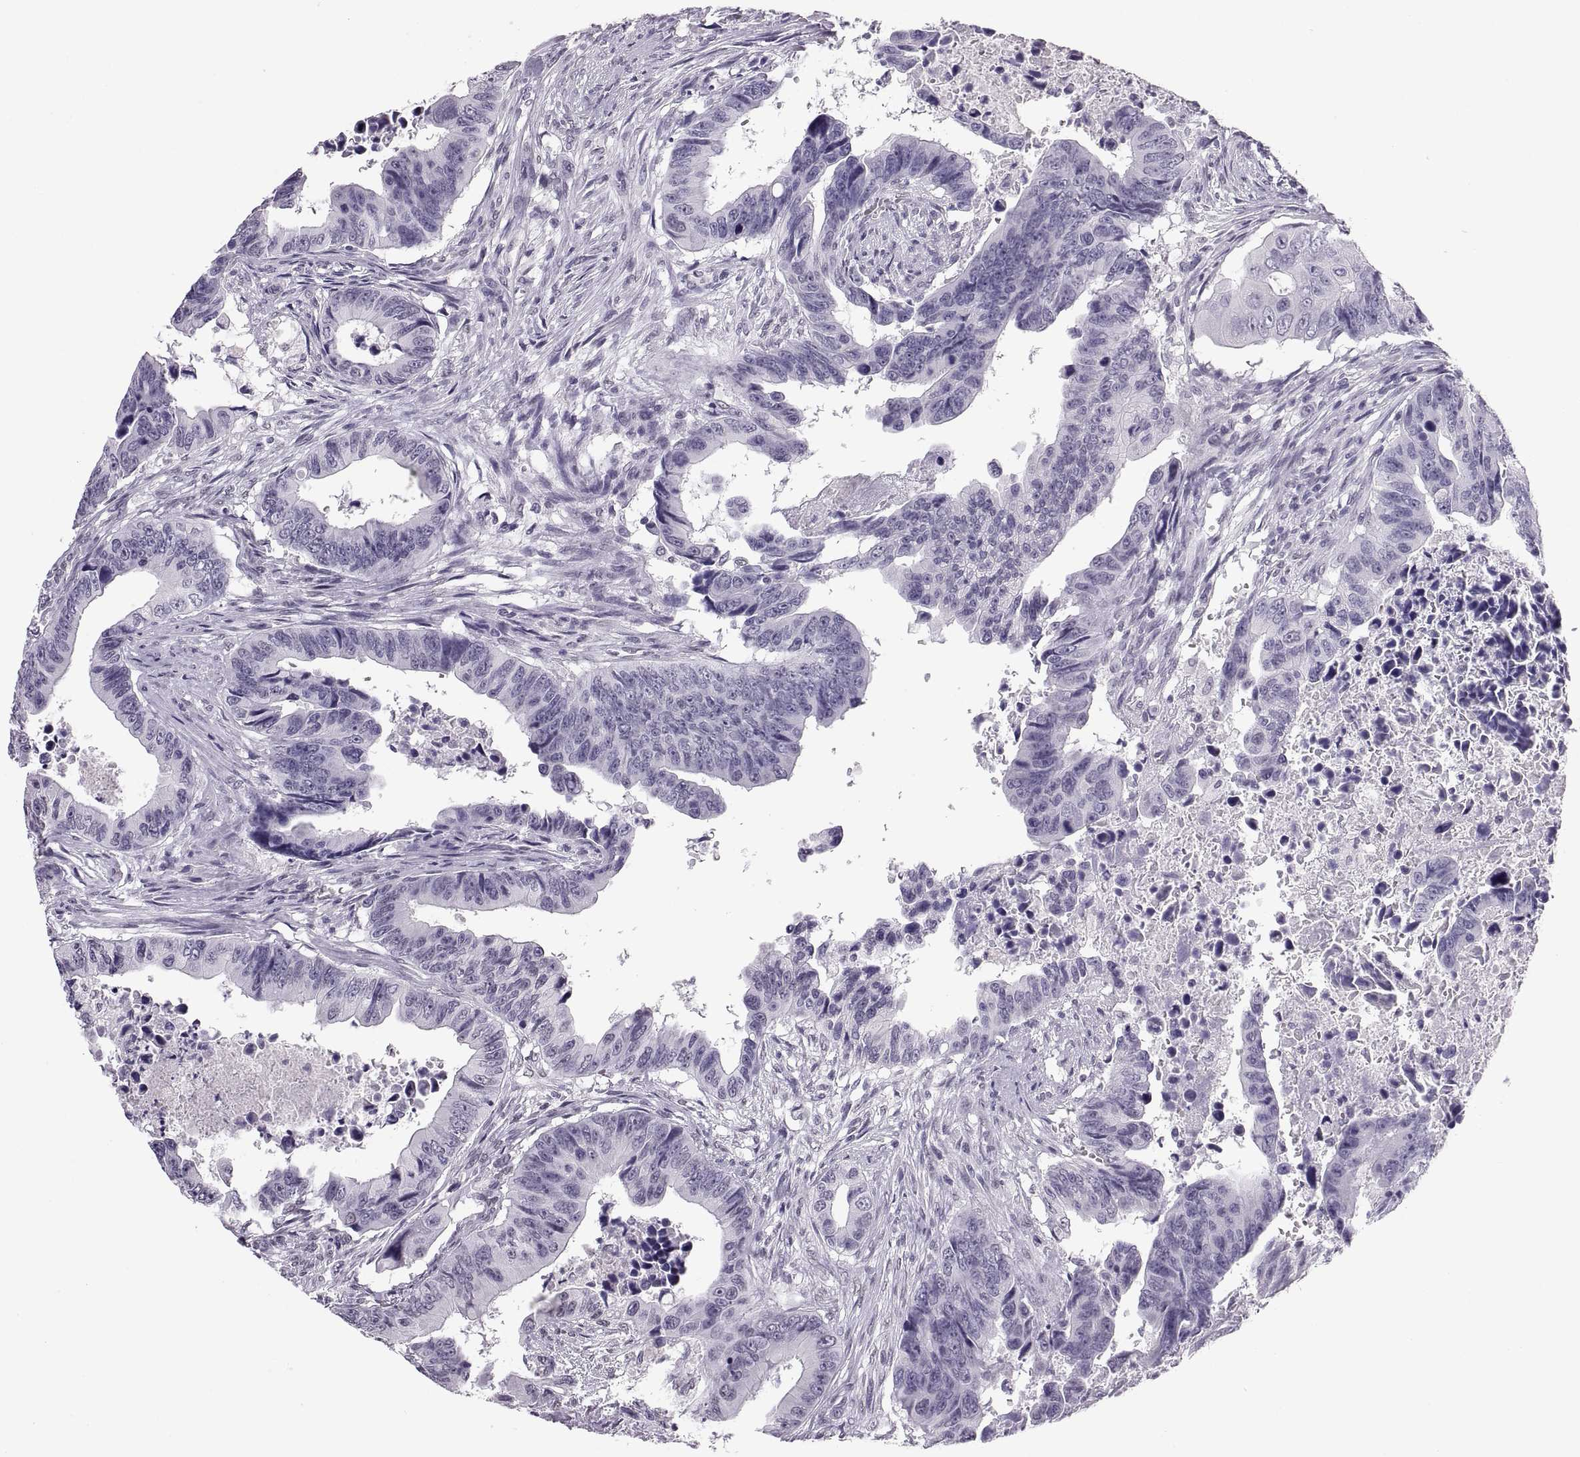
{"staining": {"intensity": "negative", "quantity": "none", "location": "none"}, "tissue": "colorectal cancer", "cell_type": "Tumor cells", "image_type": "cancer", "snomed": [{"axis": "morphology", "description": "Adenocarcinoma, NOS"}, {"axis": "topography", "description": "Colon"}], "caption": "The image reveals no significant positivity in tumor cells of colorectal cancer (adenocarcinoma).", "gene": "CARTPT", "patient": {"sex": "female", "age": 87}}